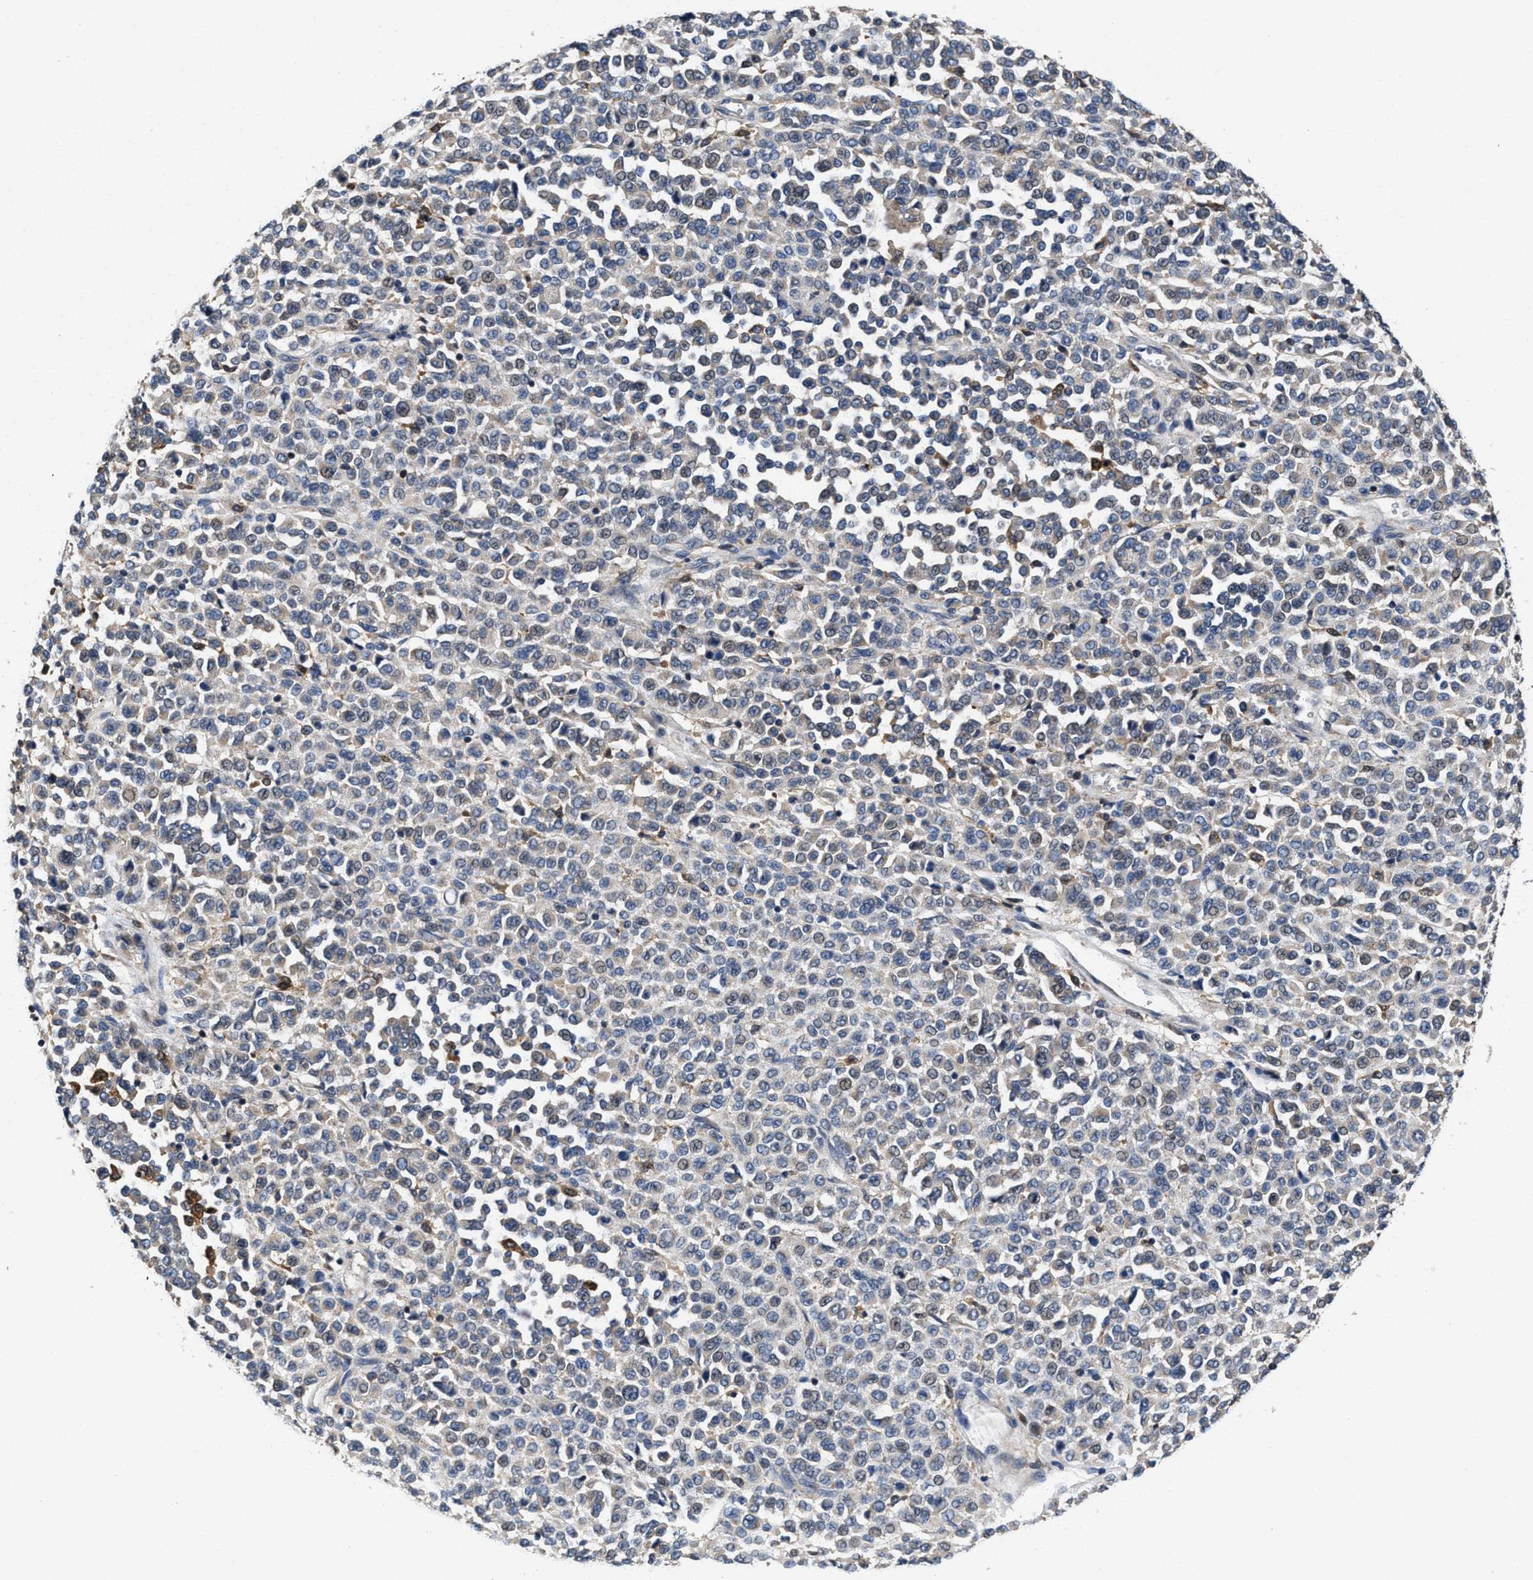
{"staining": {"intensity": "negative", "quantity": "none", "location": "none"}, "tissue": "melanoma", "cell_type": "Tumor cells", "image_type": "cancer", "snomed": [{"axis": "morphology", "description": "Malignant melanoma, Metastatic site"}, {"axis": "topography", "description": "Pancreas"}], "caption": "A photomicrograph of melanoma stained for a protein exhibits no brown staining in tumor cells. (Stains: DAB immunohistochemistry (IHC) with hematoxylin counter stain, Microscopy: brightfield microscopy at high magnification).", "gene": "RGS10", "patient": {"sex": "female", "age": 30}}